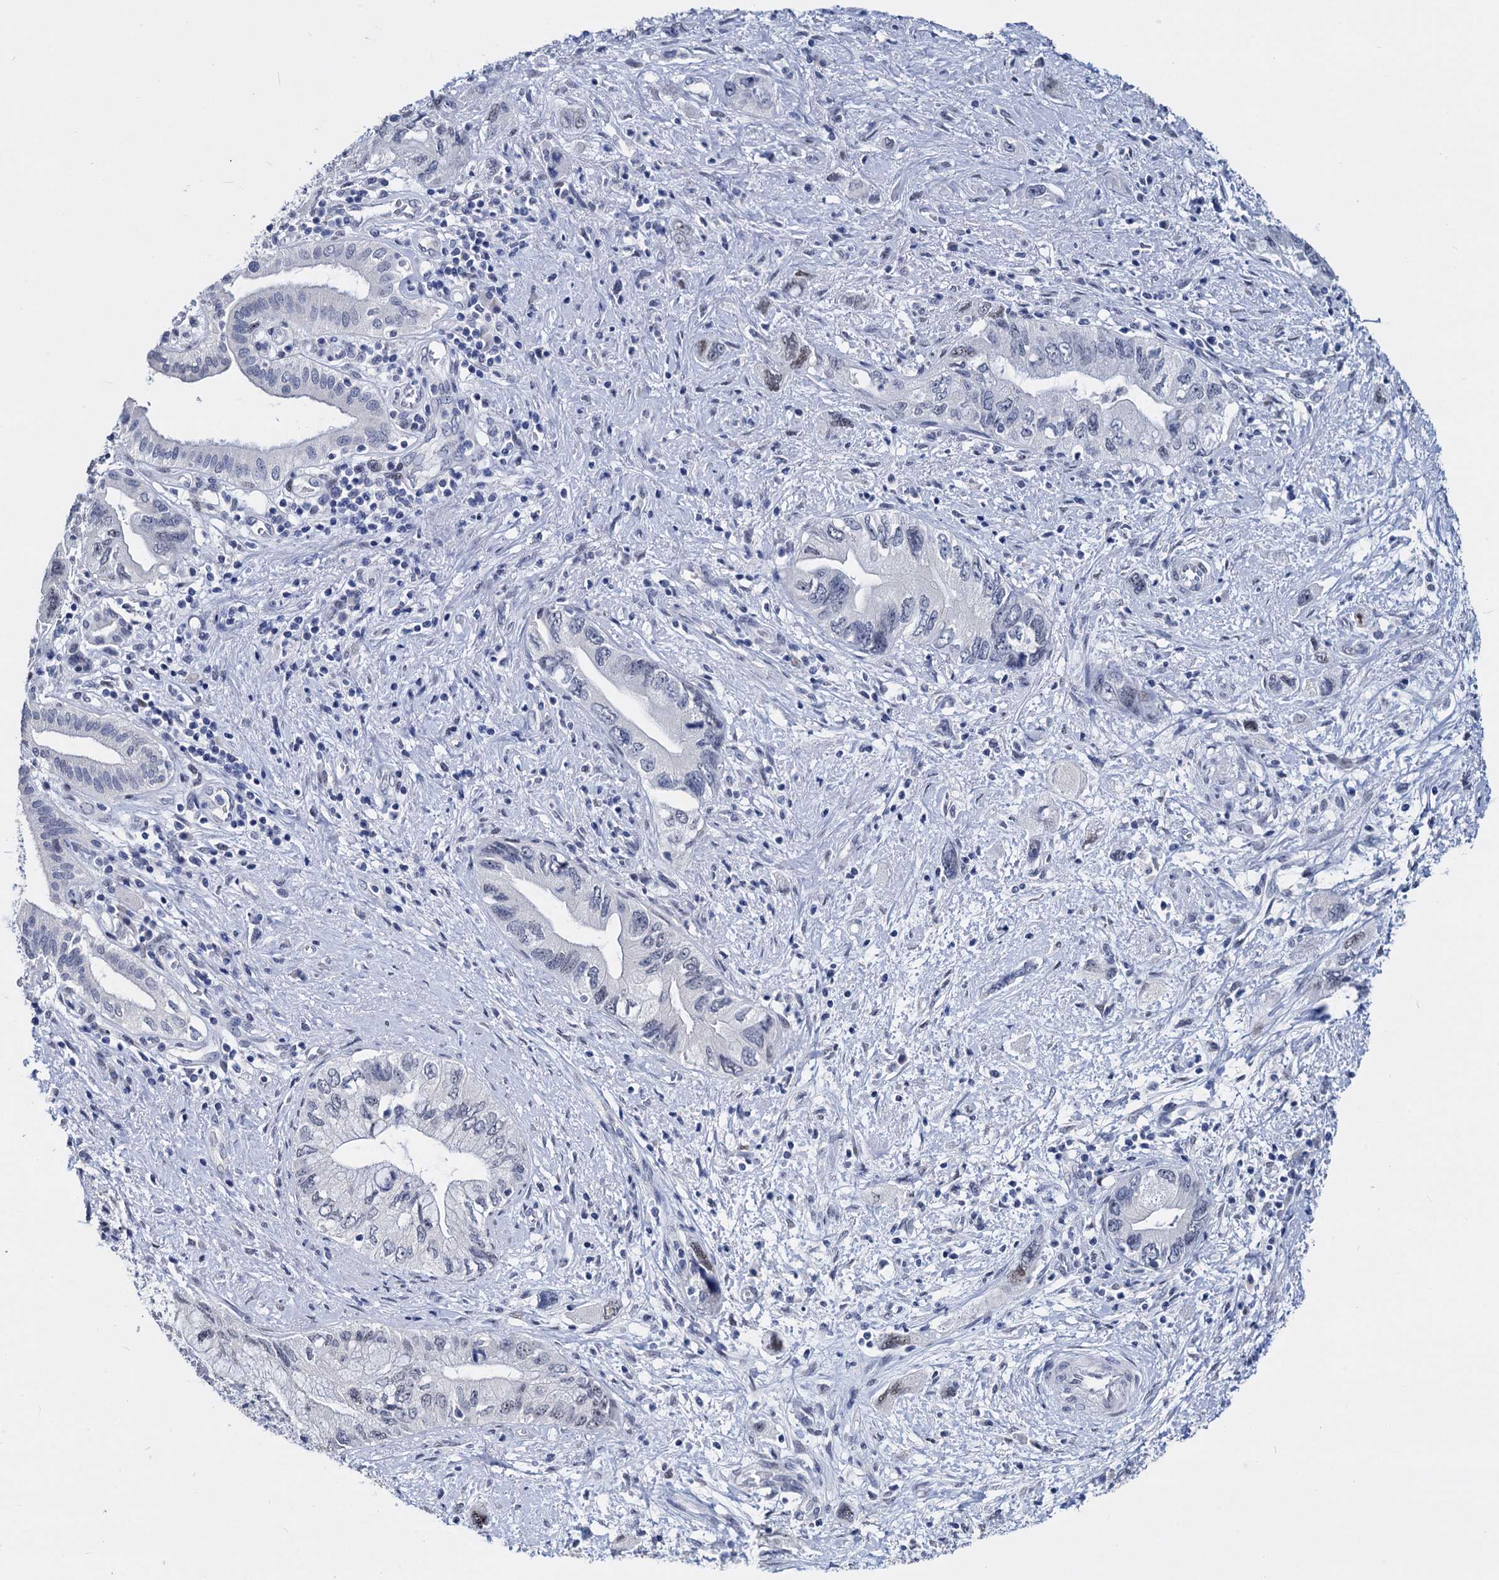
{"staining": {"intensity": "negative", "quantity": "none", "location": "none"}, "tissue": "pancreatic cancer", "cell_type": "Tumor cells", "image_type": "cancer", "snomed": [{"axis": "morphology", "description": "Adenocarcinoma, NOS"}, {"axis": "topography", "description": "Pancreas"}], "caption": "The micrograph shows no significant expression in tumor cells of adenocarcinoma (pancreatic). (Stains: DAB (3,3'-diaminobenzidine) IHC with hematoxylin counter stain, Microscopy: brightfield microscopy at high magnification).", "gene": "MAGEA4", "patient": {"sex": "female", "age": 73}}